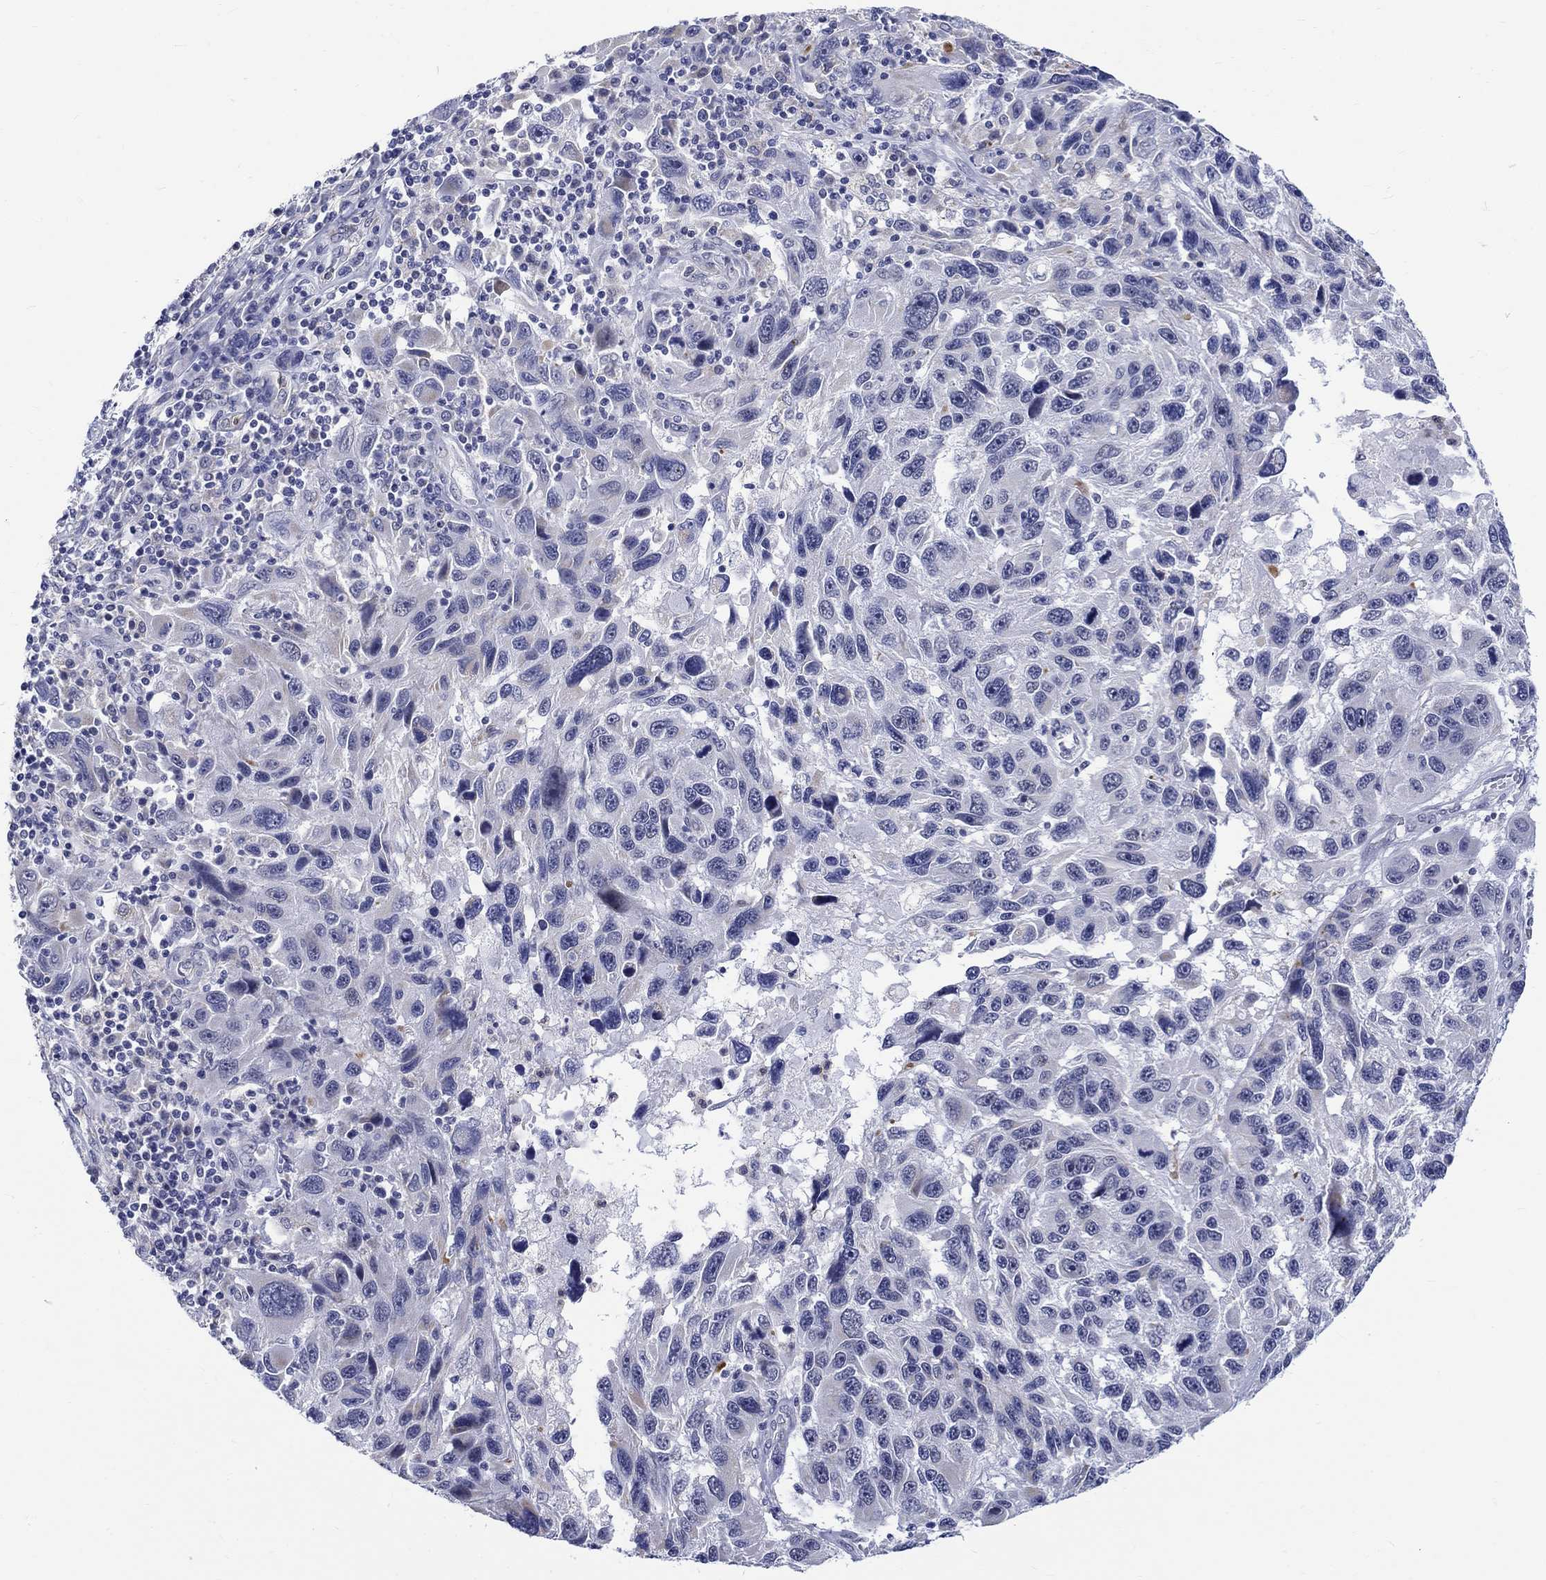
{"staining": {"intensity": "negative", "quantity": "none", "location": "none"}, "tissue": "melanoma", "cell_type": "Tumor cells", "image_type": "cancer", "snomed": [{"axis": "morphology", "description": "Malignant melanoma, NOS"}, {"axis": "topography", "description": "Skin"}], "caption": "This image is of melanoma stained with IHC to label a protein in brown with the nuclei are counter-stained blue. There is no staining in tumor cells.", "gene": "ST6GALNAC1", "patient": {"sex": "male", "age": 53}}